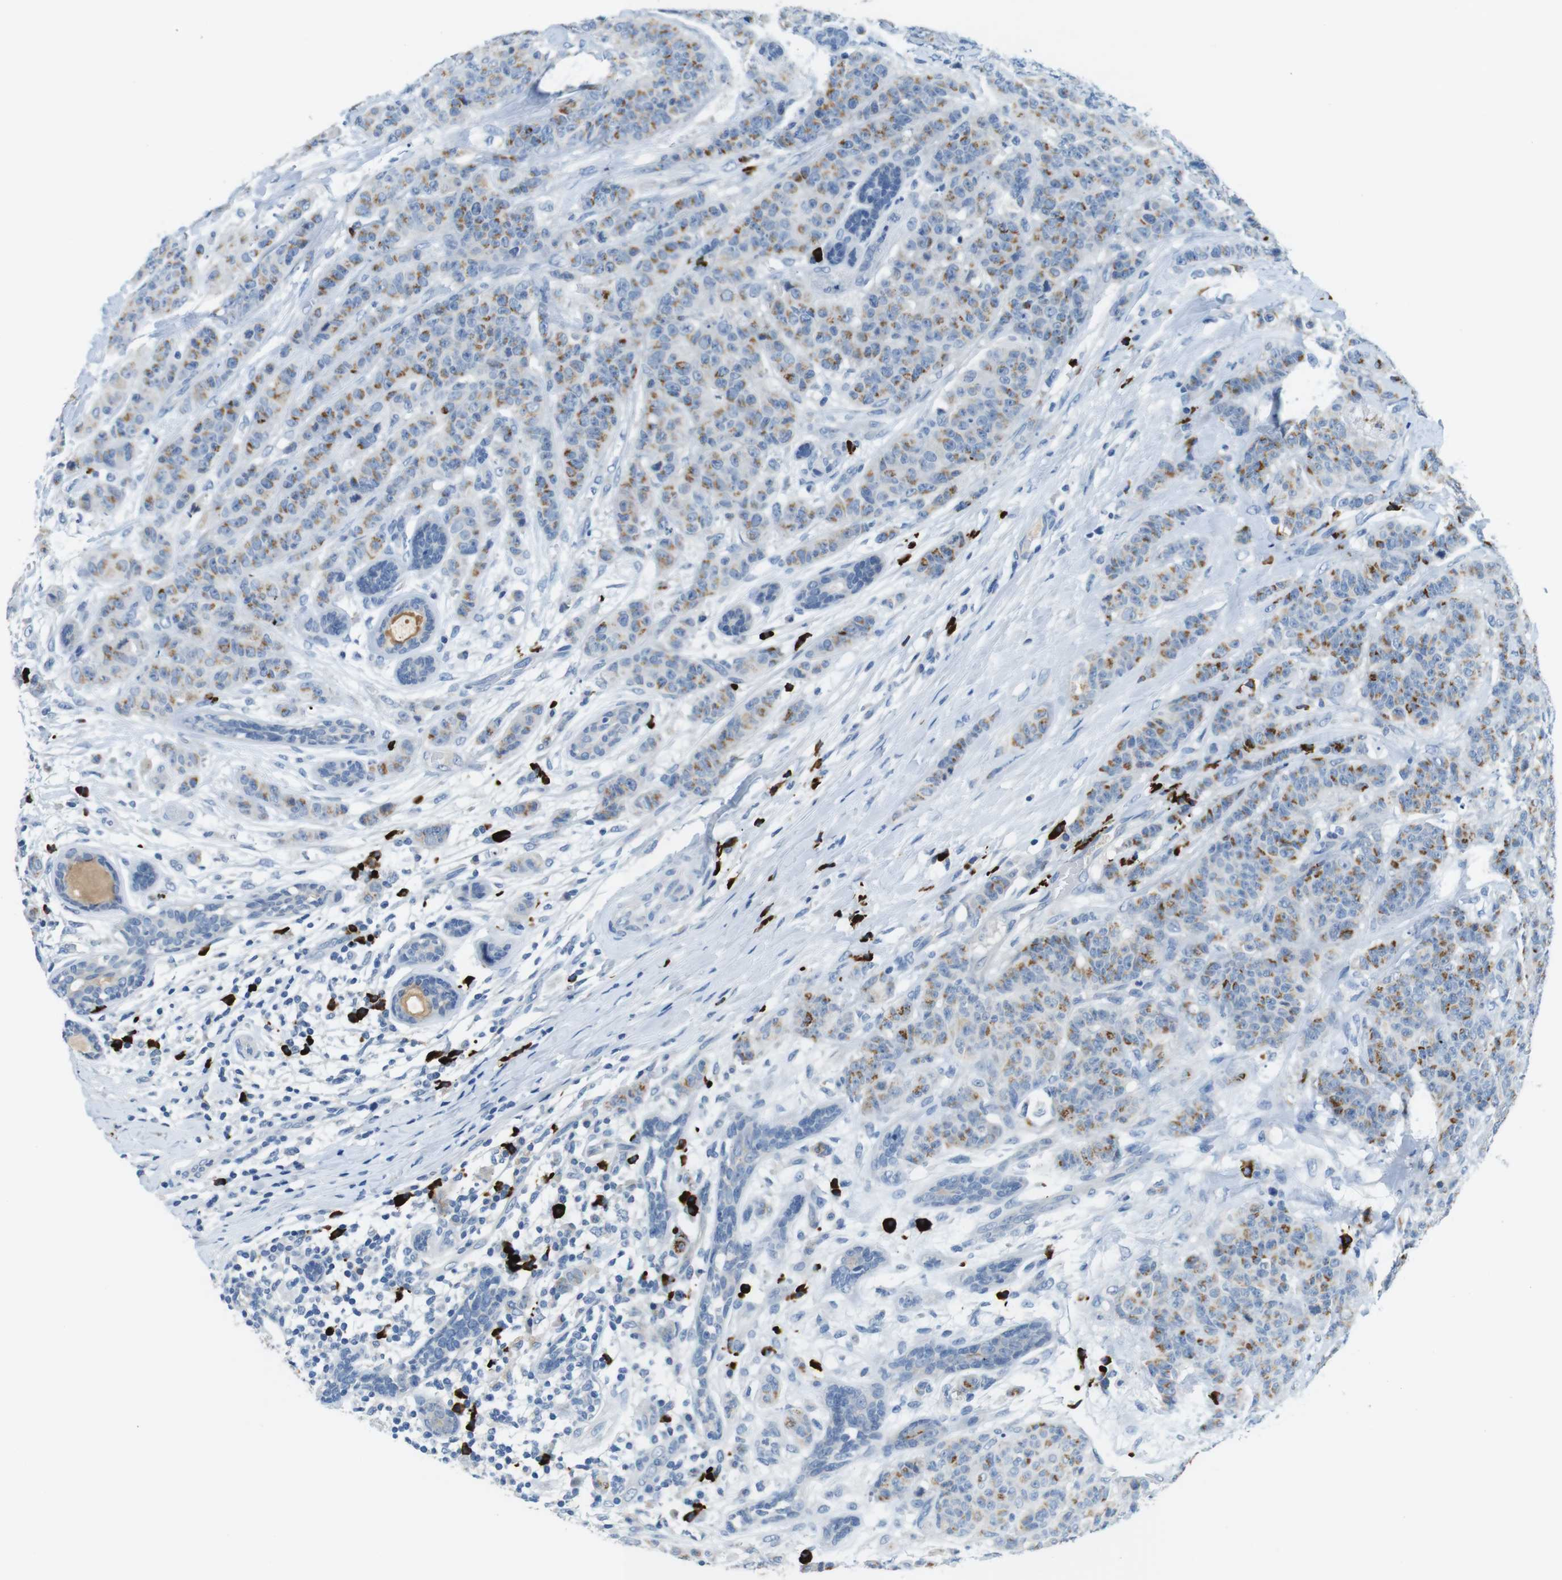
{"staining": {"intensity": "moderate", "quantity": ">75%", "location": "cytoplasmic/membranous"}, "tissue": "breast cancer", "cell_type": "Tumor cells", "image_type": "cancer", "snomed": [{"axis": "morphology", "description": "Normal tissue, NOS"}, {"axis": "morphology", "description": "Duct carcinoma"}, {"axis": "topography", "description": "Breast"}], "caption": "Intraductal carcinoma (breast) tissue demonstrates moderate cytoplasmic/membranous positivity in about >75% of tumor cells", "gene": "SLC35A3", "patient": {"sex": "female", "age": 40}}